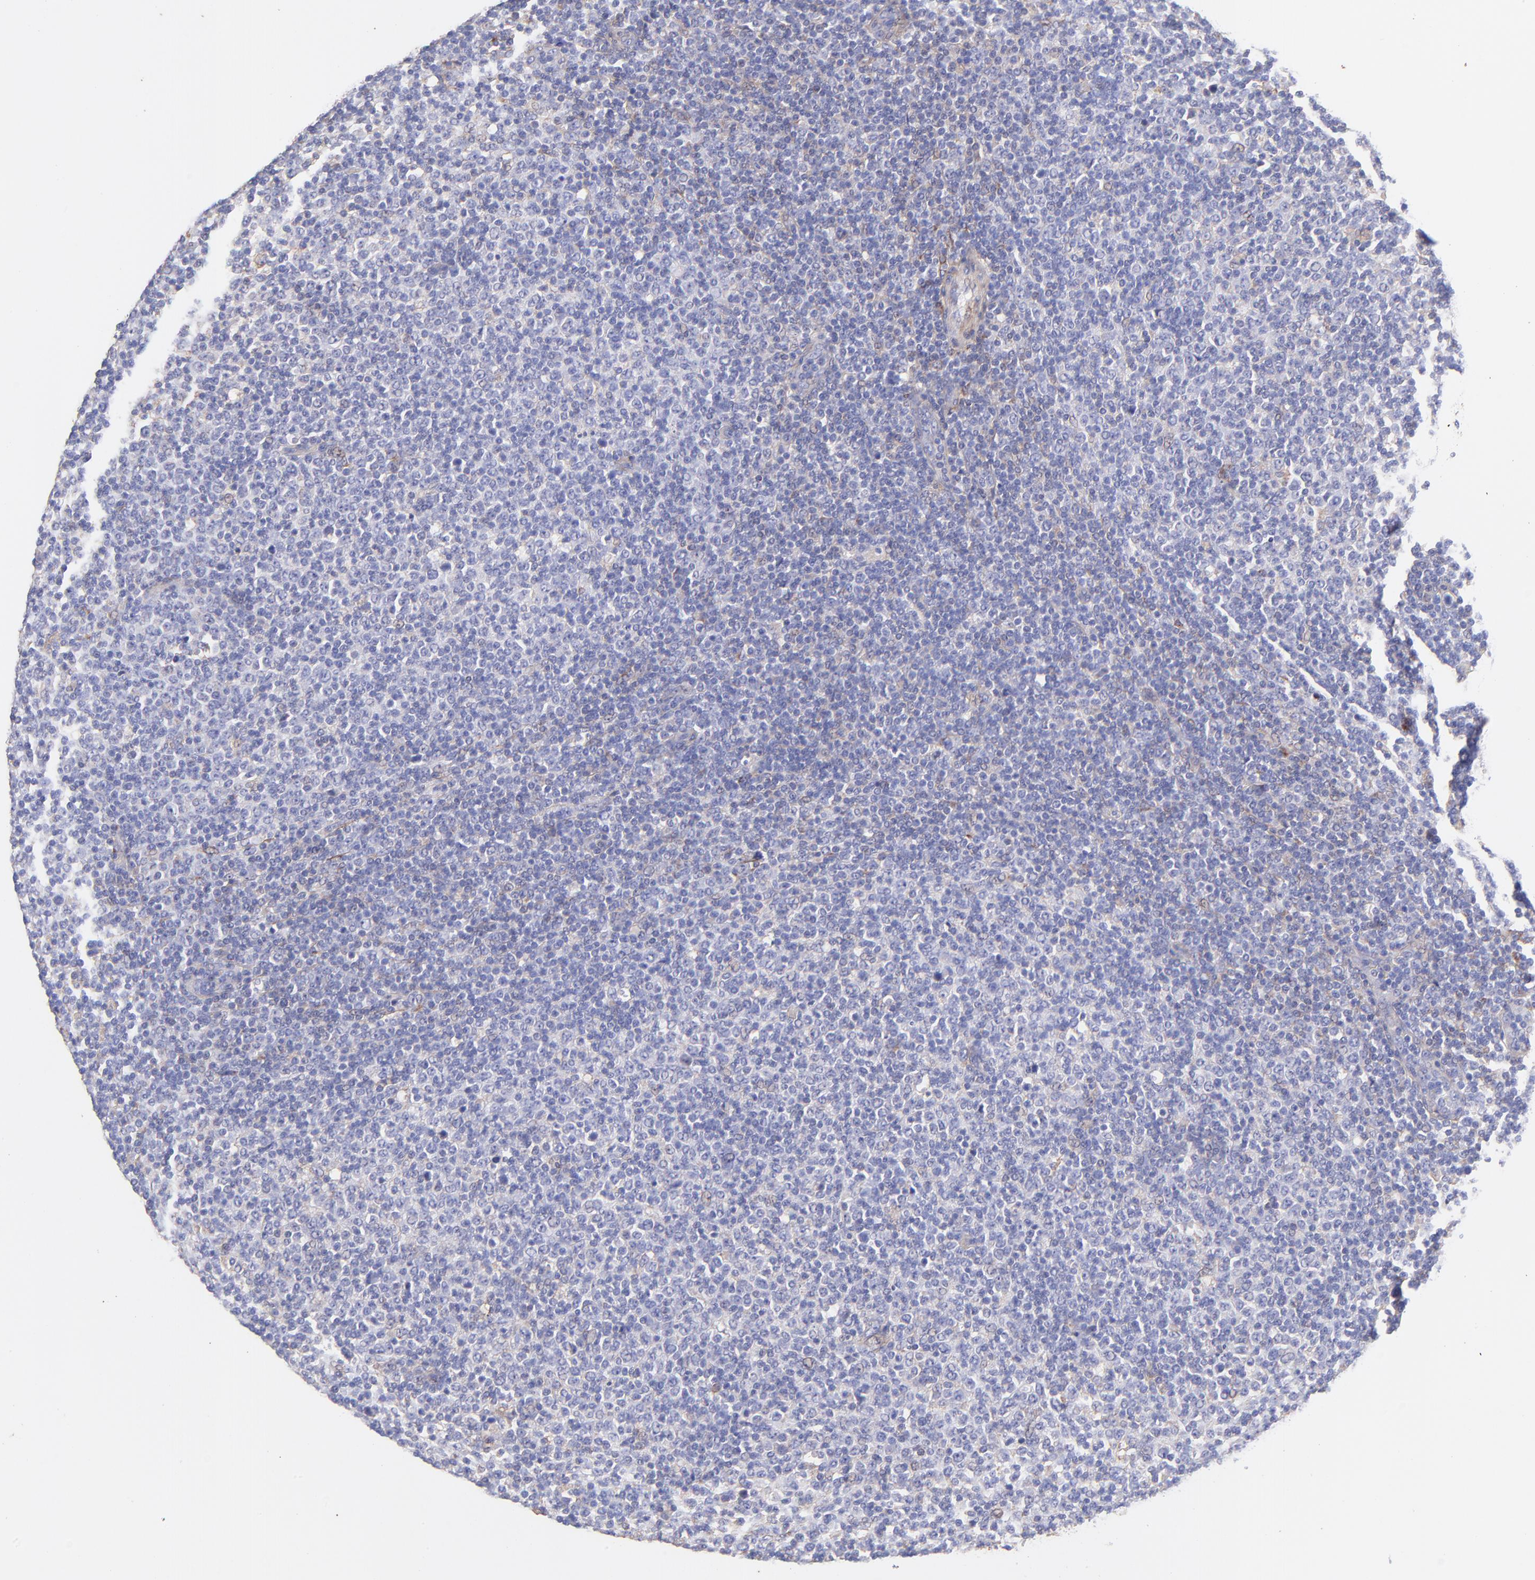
{"staining": {"intensity": "negative", "quantity": "none", "location": "none"}, "tissue": "lymphoma", "cell_type": "Tumor cells", "image_type": "cancer", "snomed": [{"axis": "morphology", "description": "Malignant lymphoma, non-Hodgkin's type, Low grade"}, {"axis": "topography", "description": "Lymph node"}], "caption": "High power microscopy image of an immunohistochemistry photomicrograph of low-grade malignant lymphoma, non-Hodgkin's type, revealing no significant expression in tumor cells. The staining is performed using DAB (3,3'-diaminobenzidine) brown chromogen with nuclei counter-stained in using hematoxylin.", "gene": "BGN", "patient": {"sex": "male", "age": 70}}